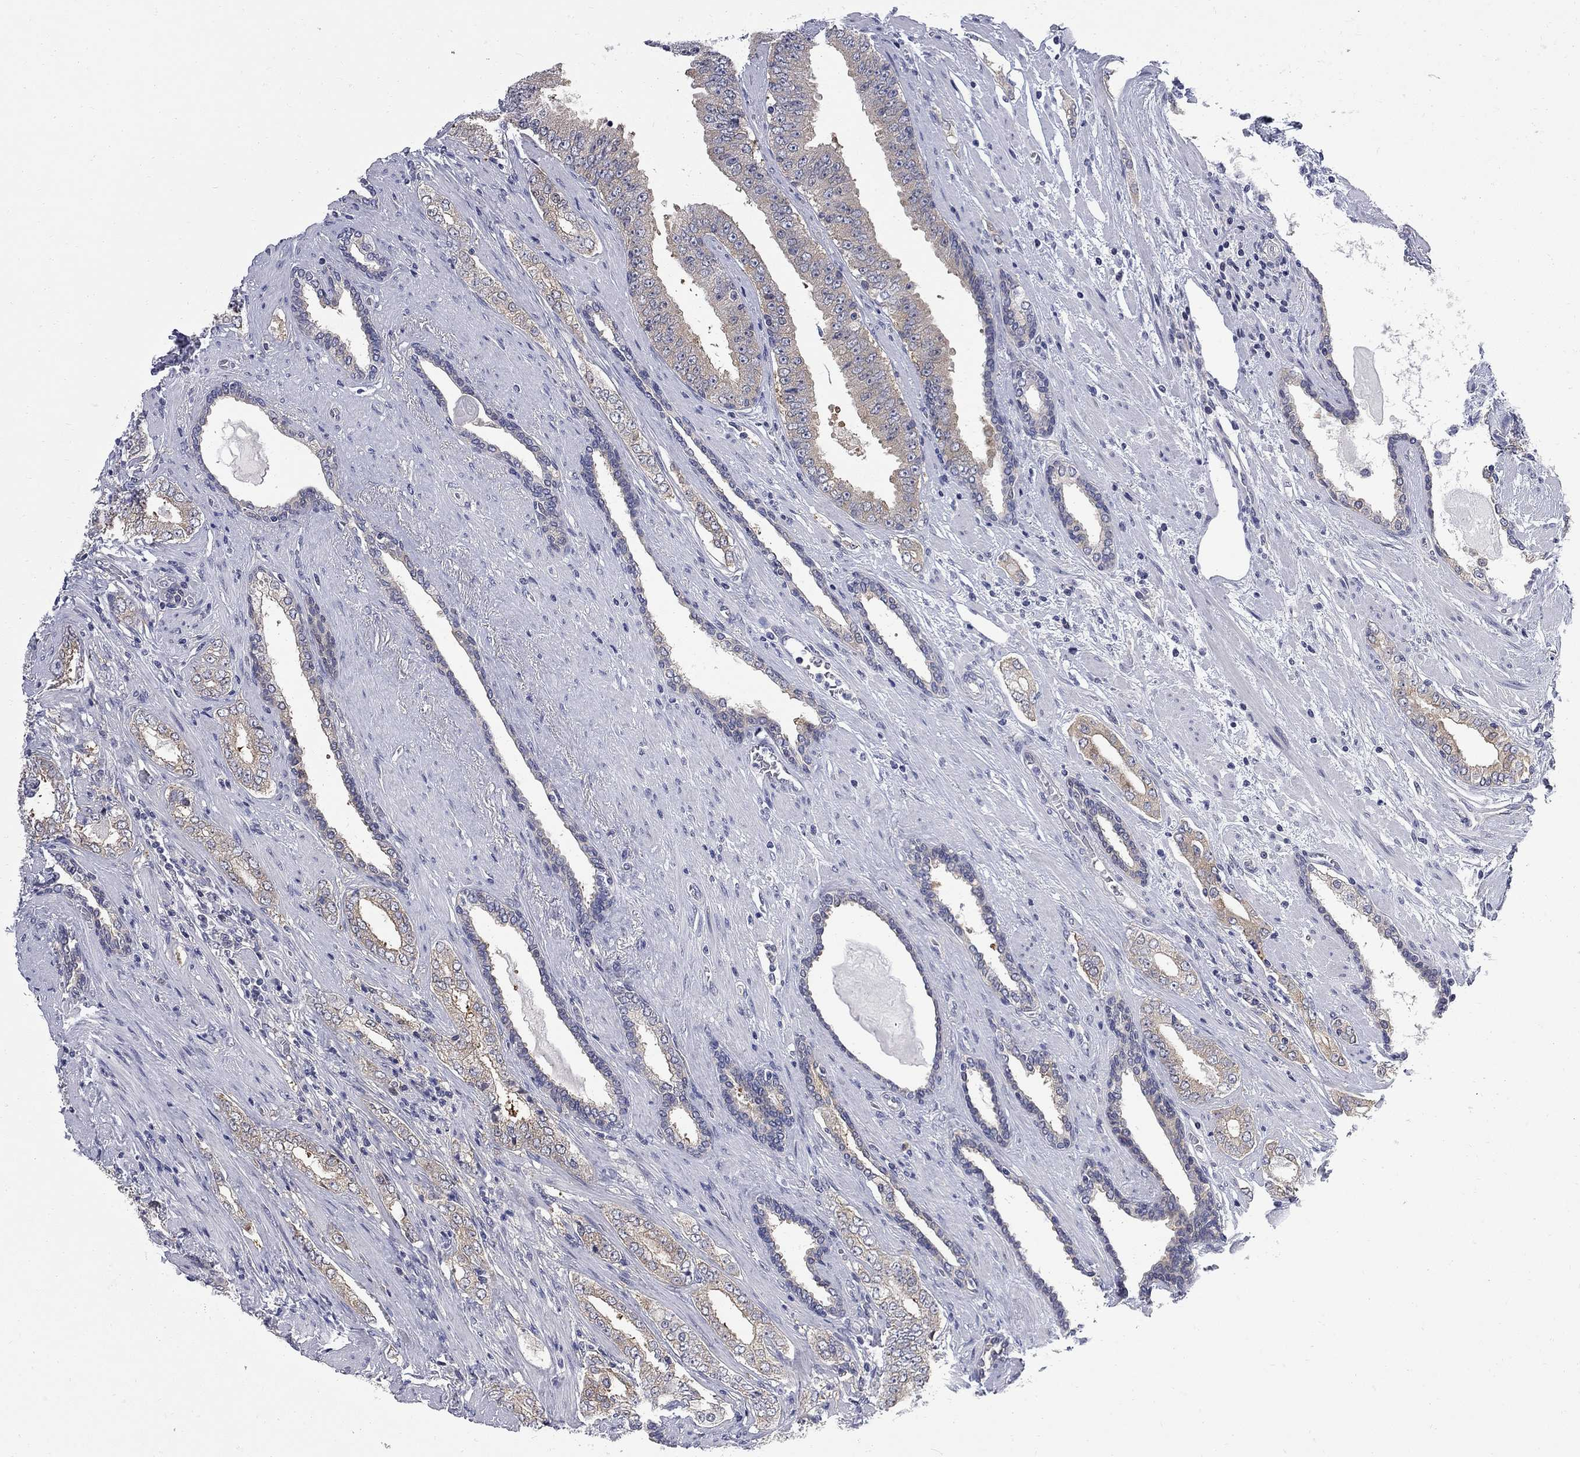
{"staining": {"intensity": "weak", "quantity": ">75%", "location": "cytoplasmic/membranous"}, "tissue": "prostate cancer", "cell_type": "Tumor cells", "image_type": "cancer", "snomed": [{"axis": "morphology", "description": "Adenocarcinoma, Low grade"}, {"axis": "topography", "description": "Prostate and seminal vesicle, NOS"}], "caption": "Immunohistochemical staining of human low-grade adenocarcinoma (prostate) displays low levels of weak cytoplasmic/membranous expression in approximately >75% of tumor cells. The protein is stained brown, and the nuclei are stained in blue (DAB IHC with brightfield microscopy, high magnification).", "gene": "GALNT8", "patient": {"sex": "male", "age": 61}}